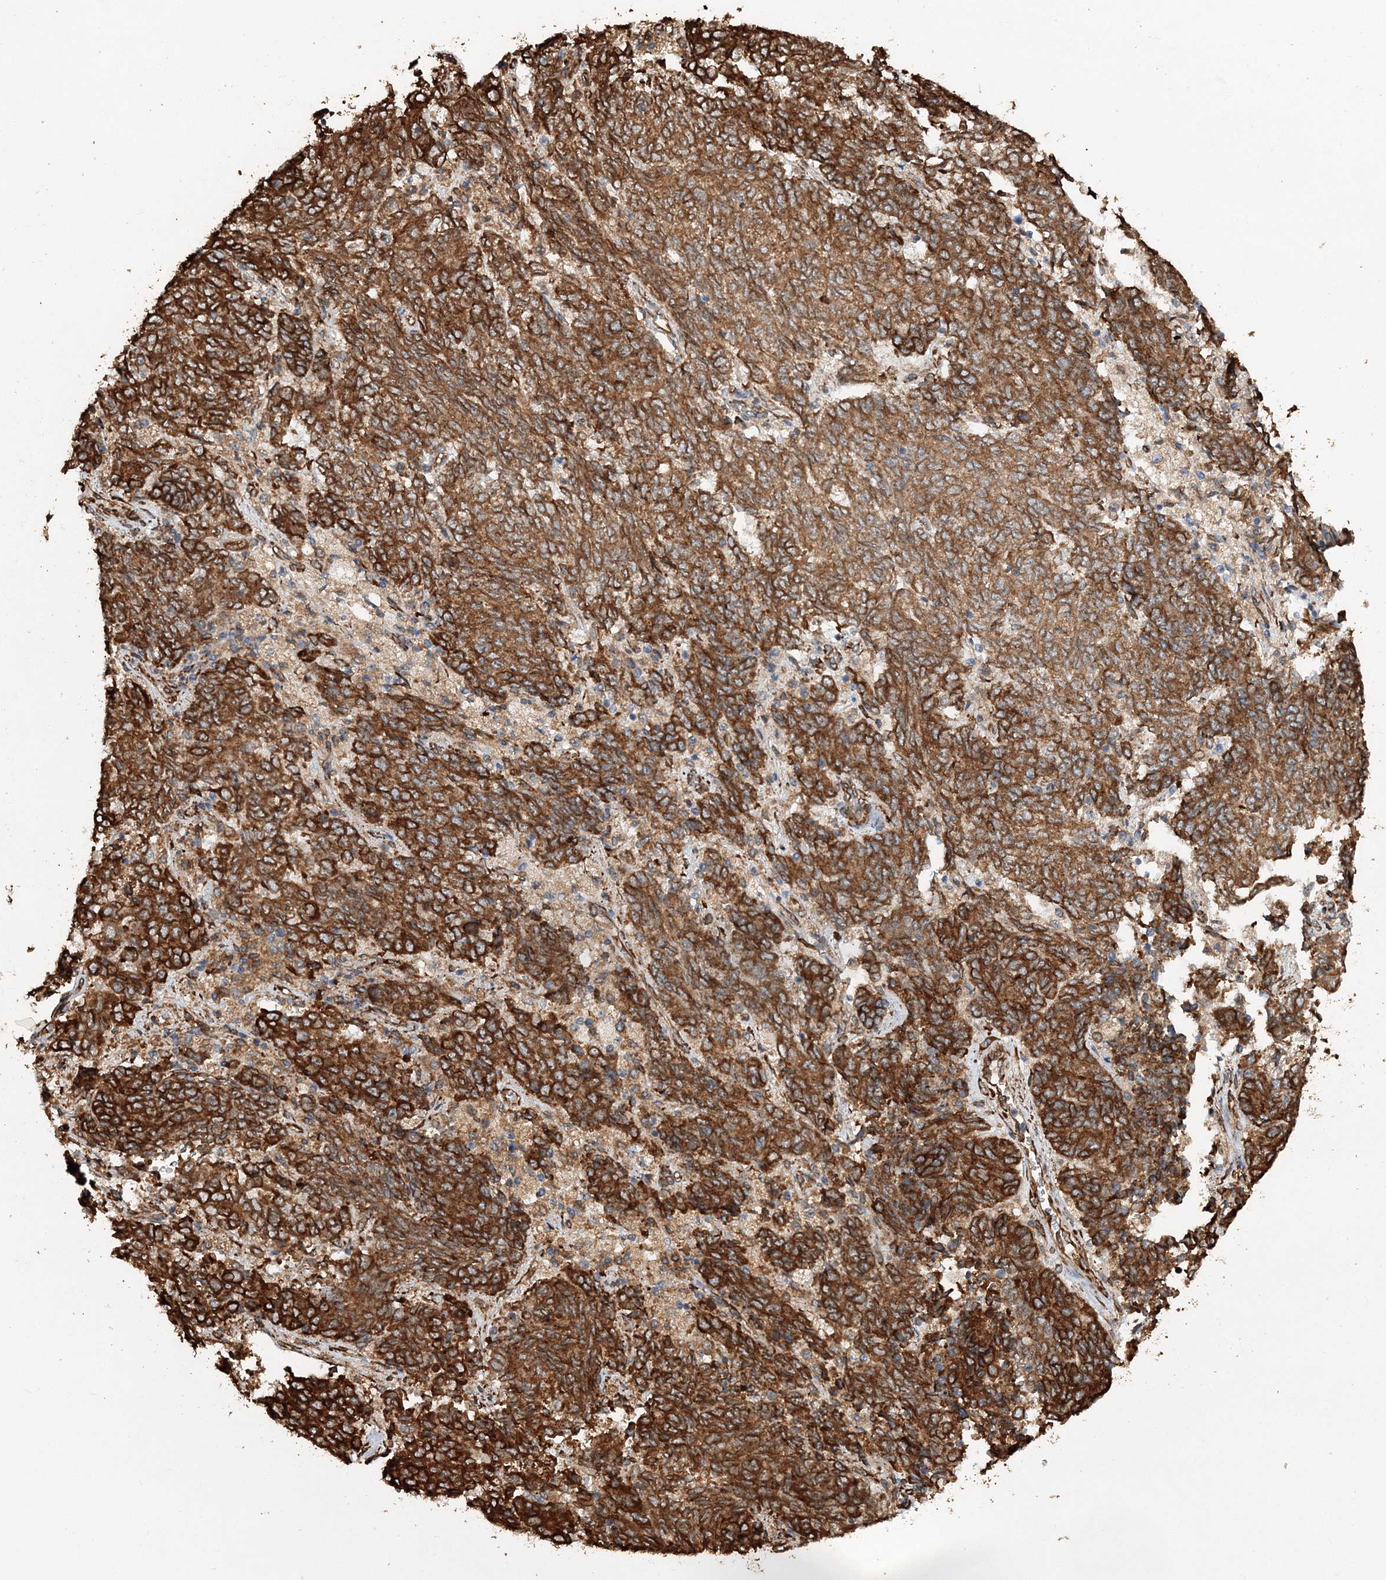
{"staining": {"intensity": "strong", "quantity": ">75%", "location": "cytoplasmic/membranous"}, "tissue": "endometrial cancer", "cell_type": "Tumor cells", "image_type": "cancer", "snomed": [{"axis": "morphology", "description": "Adenocarcinoma, NOS"}, {"axis": "topography", "description": "Endometrium"}], "caption": "Protein analysis of adenocarcinoma (endometrial) tissue shows strong cytoplasmic/membranous expression in about >75% of tumor cells.", "gene": "SCRN3", "patient": {"sex": "female", "age": 80}}